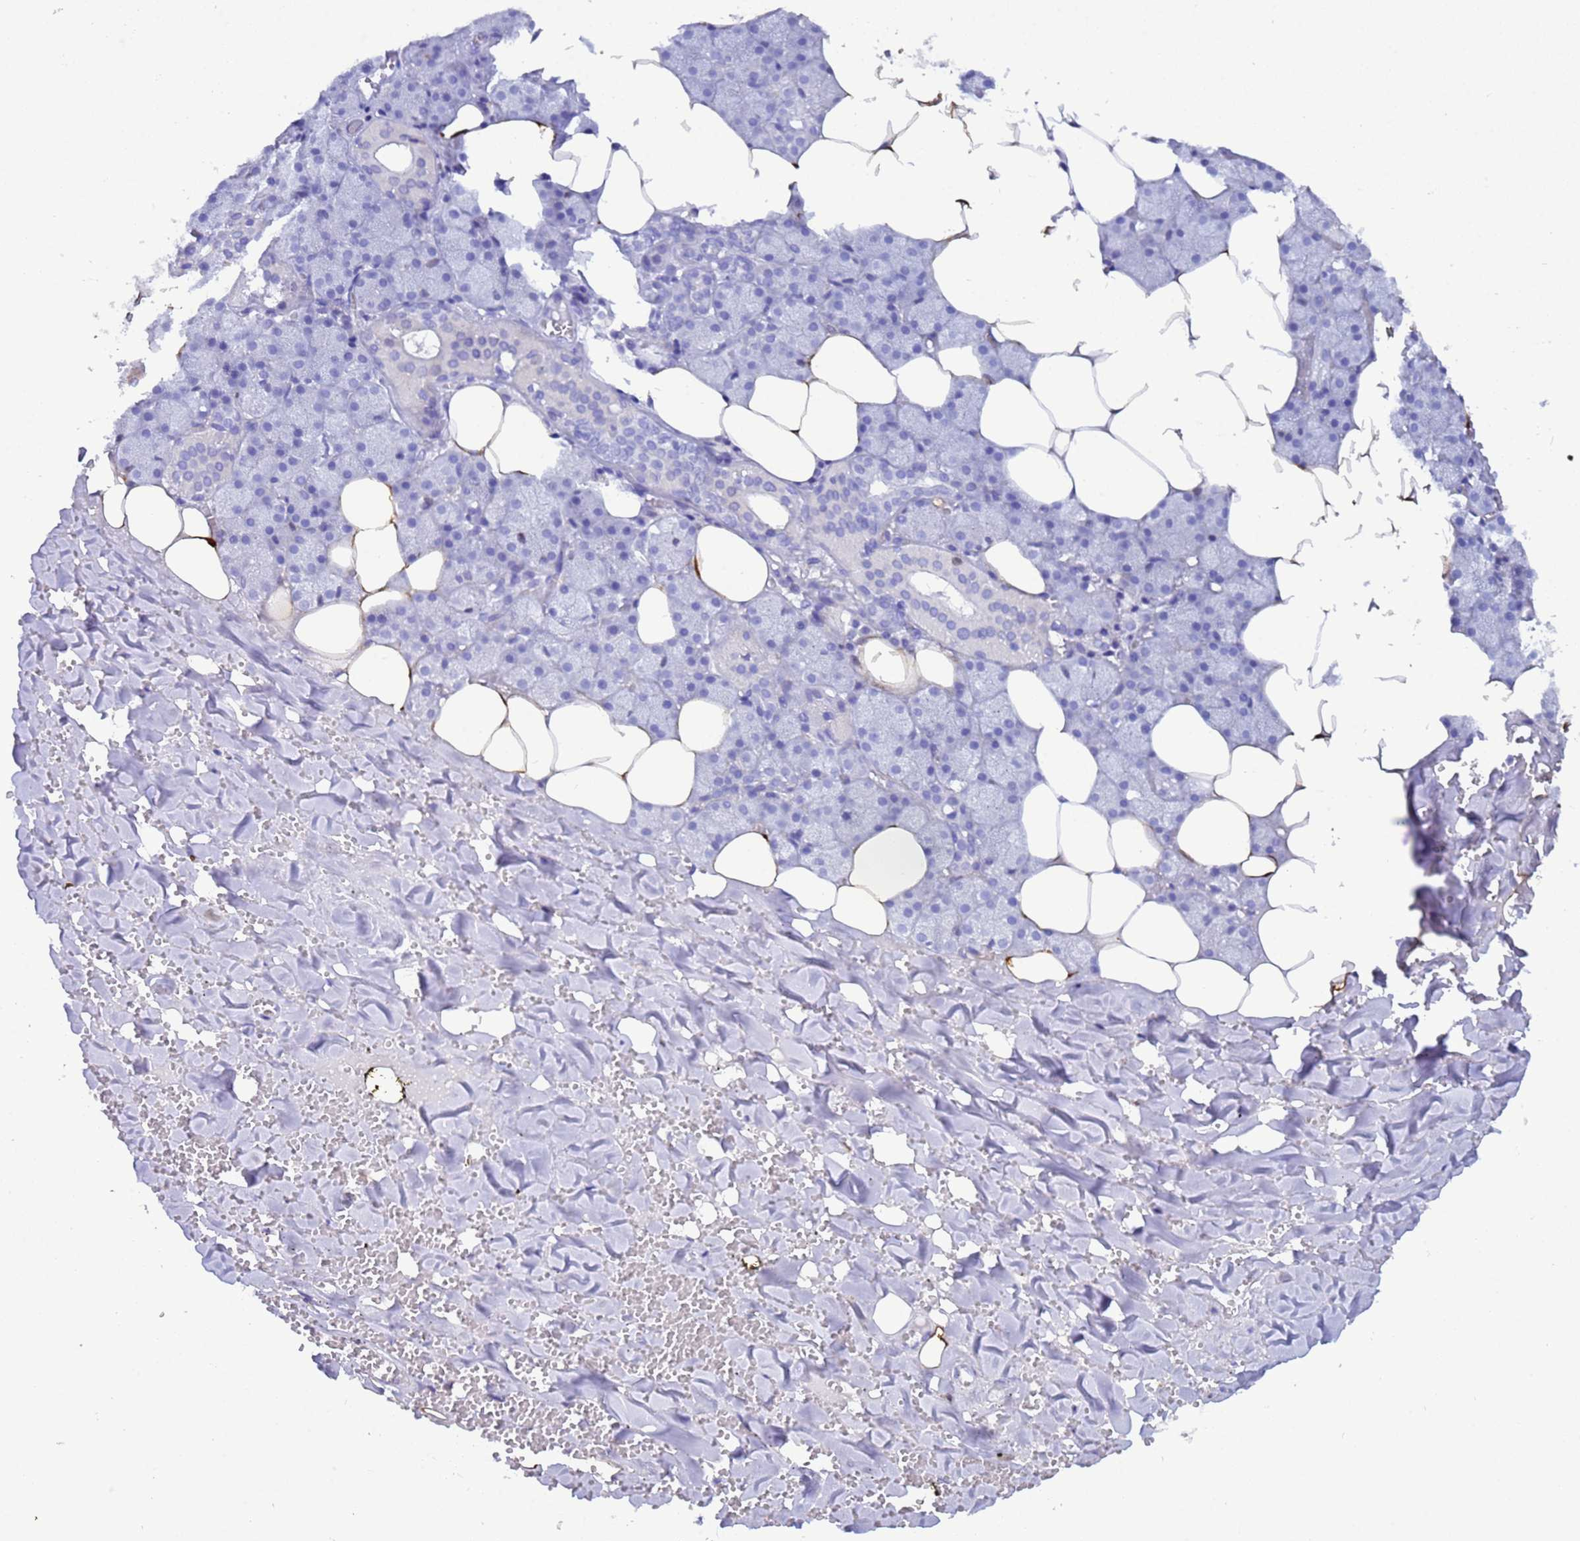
{"staining": {"intensity": "moderate", "quantity": "<25%", "location": "cytoplasmic/membranous,nuclear"}, "tissue": "salivary gland", "cell_type": "Glandular cells", "image_type": "normal", "snomed": [{"axis": "morphology", "description": "Normal tissue, NOS"}, {"axis": "topography", "description": "Salivary gland"}], "caption": "A histopathology image showing moderate cytoplasmic/membranous,nuclear positivity in approximately <25% of glandular cells in unremarkable salivary gland, as visualized by brown immunohistochemical staining.", "gene": "AKR1C2", "patient": {"sex": "male", "age": 62}}